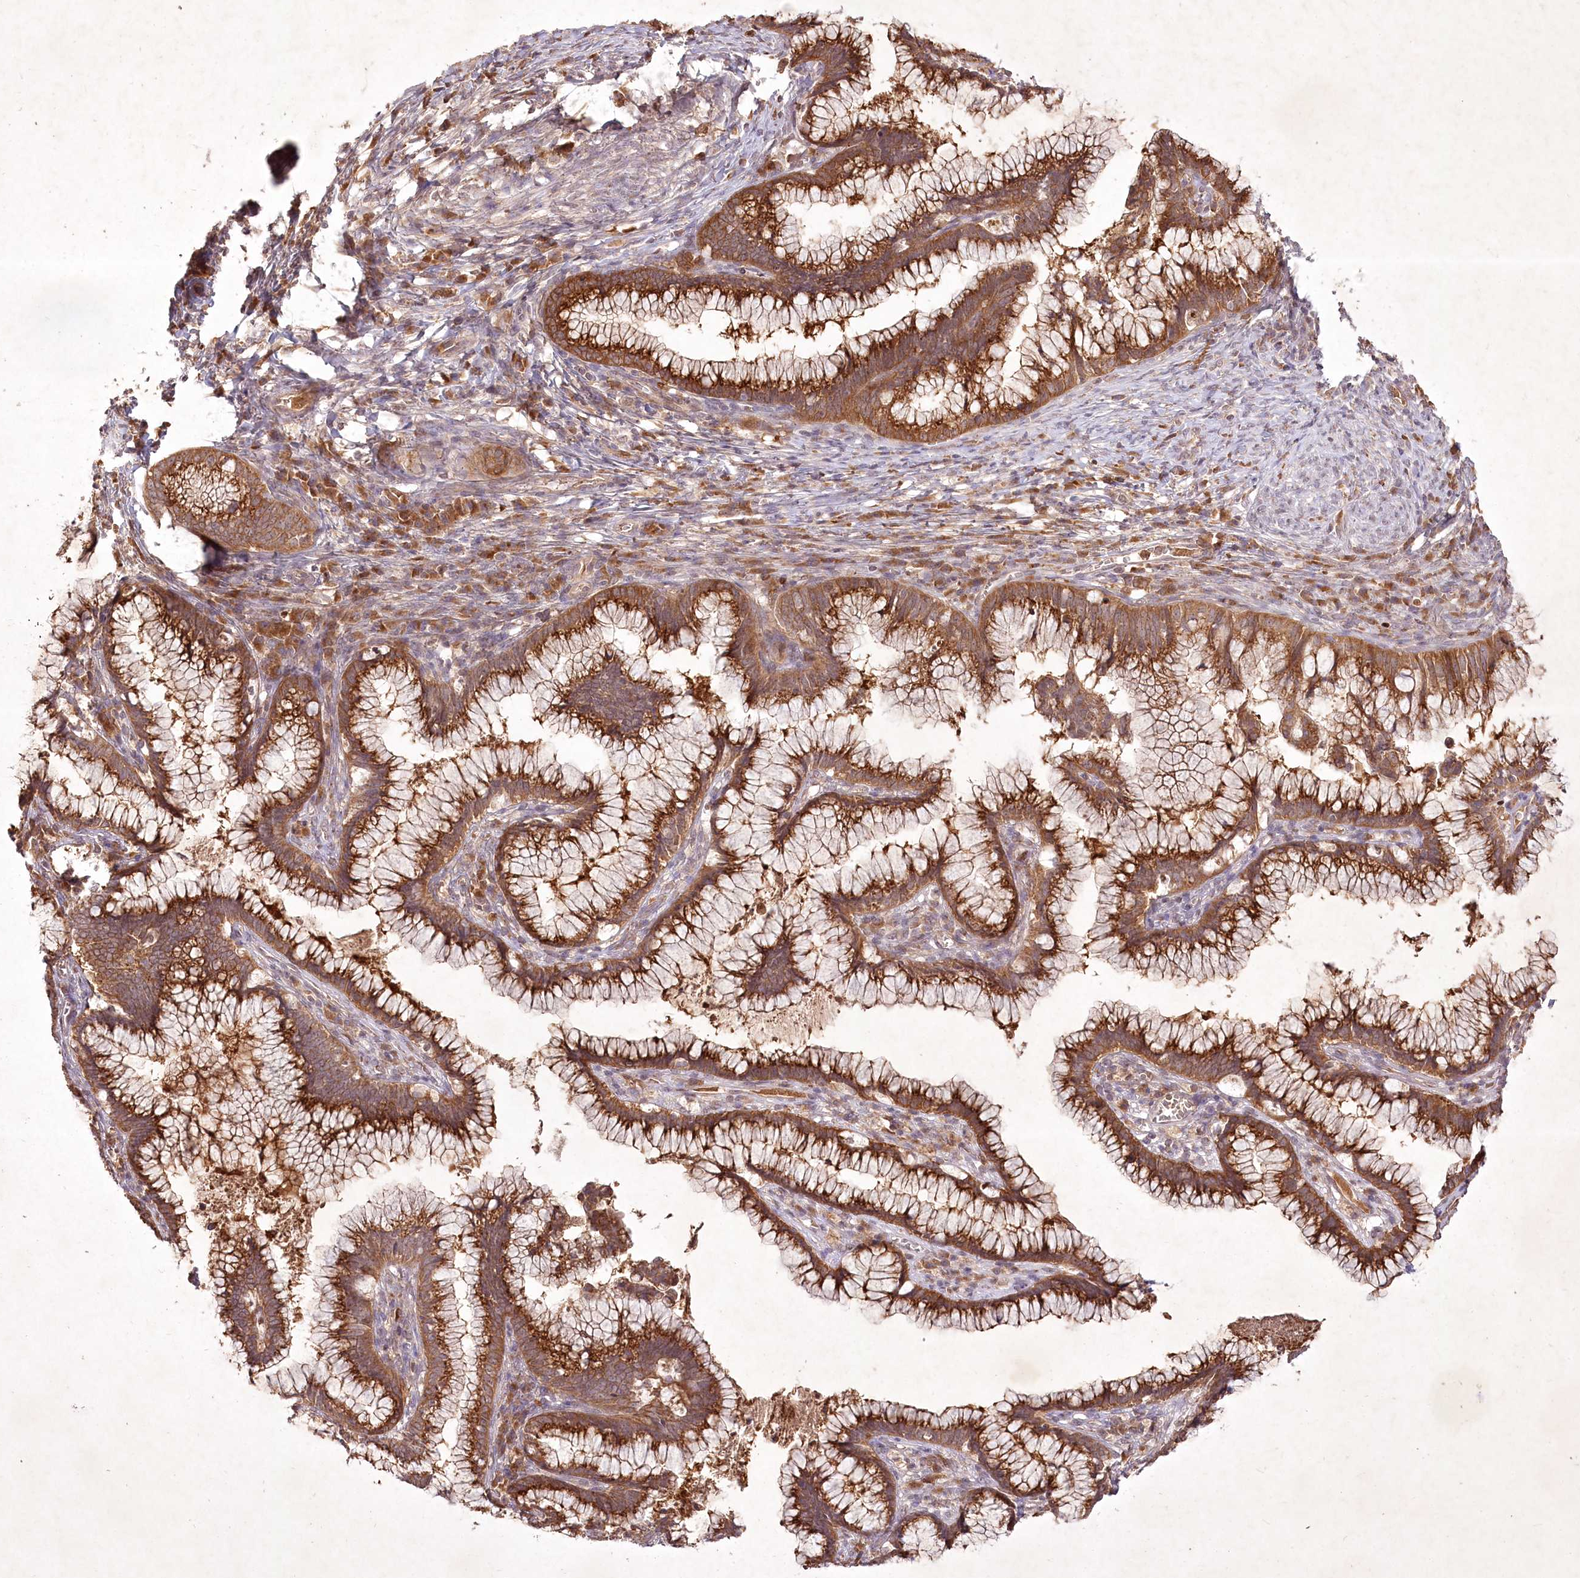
{"staining": {"intensity": "strong", "quantity": ">75%", "location": "cytoplasmic/membranous"}, "tissue": "cervical cancer", "cell_type": "Tumor cells", "image_type": "cancer", "snomed": [{"axis": "morphology", "description": "Adenocarcinoma, NOS"}, {"axis": "topography", "description": "Cervix"}], "caption": "Adenocarcinoma (cervical) tissue reveals strong cytoplasmic/membranous staining in about >75% of tumor cells, visualized by immunohistochemistry.", "gene": "IRAK1BP1", "patient": {"sex": "female", "age": 36}}